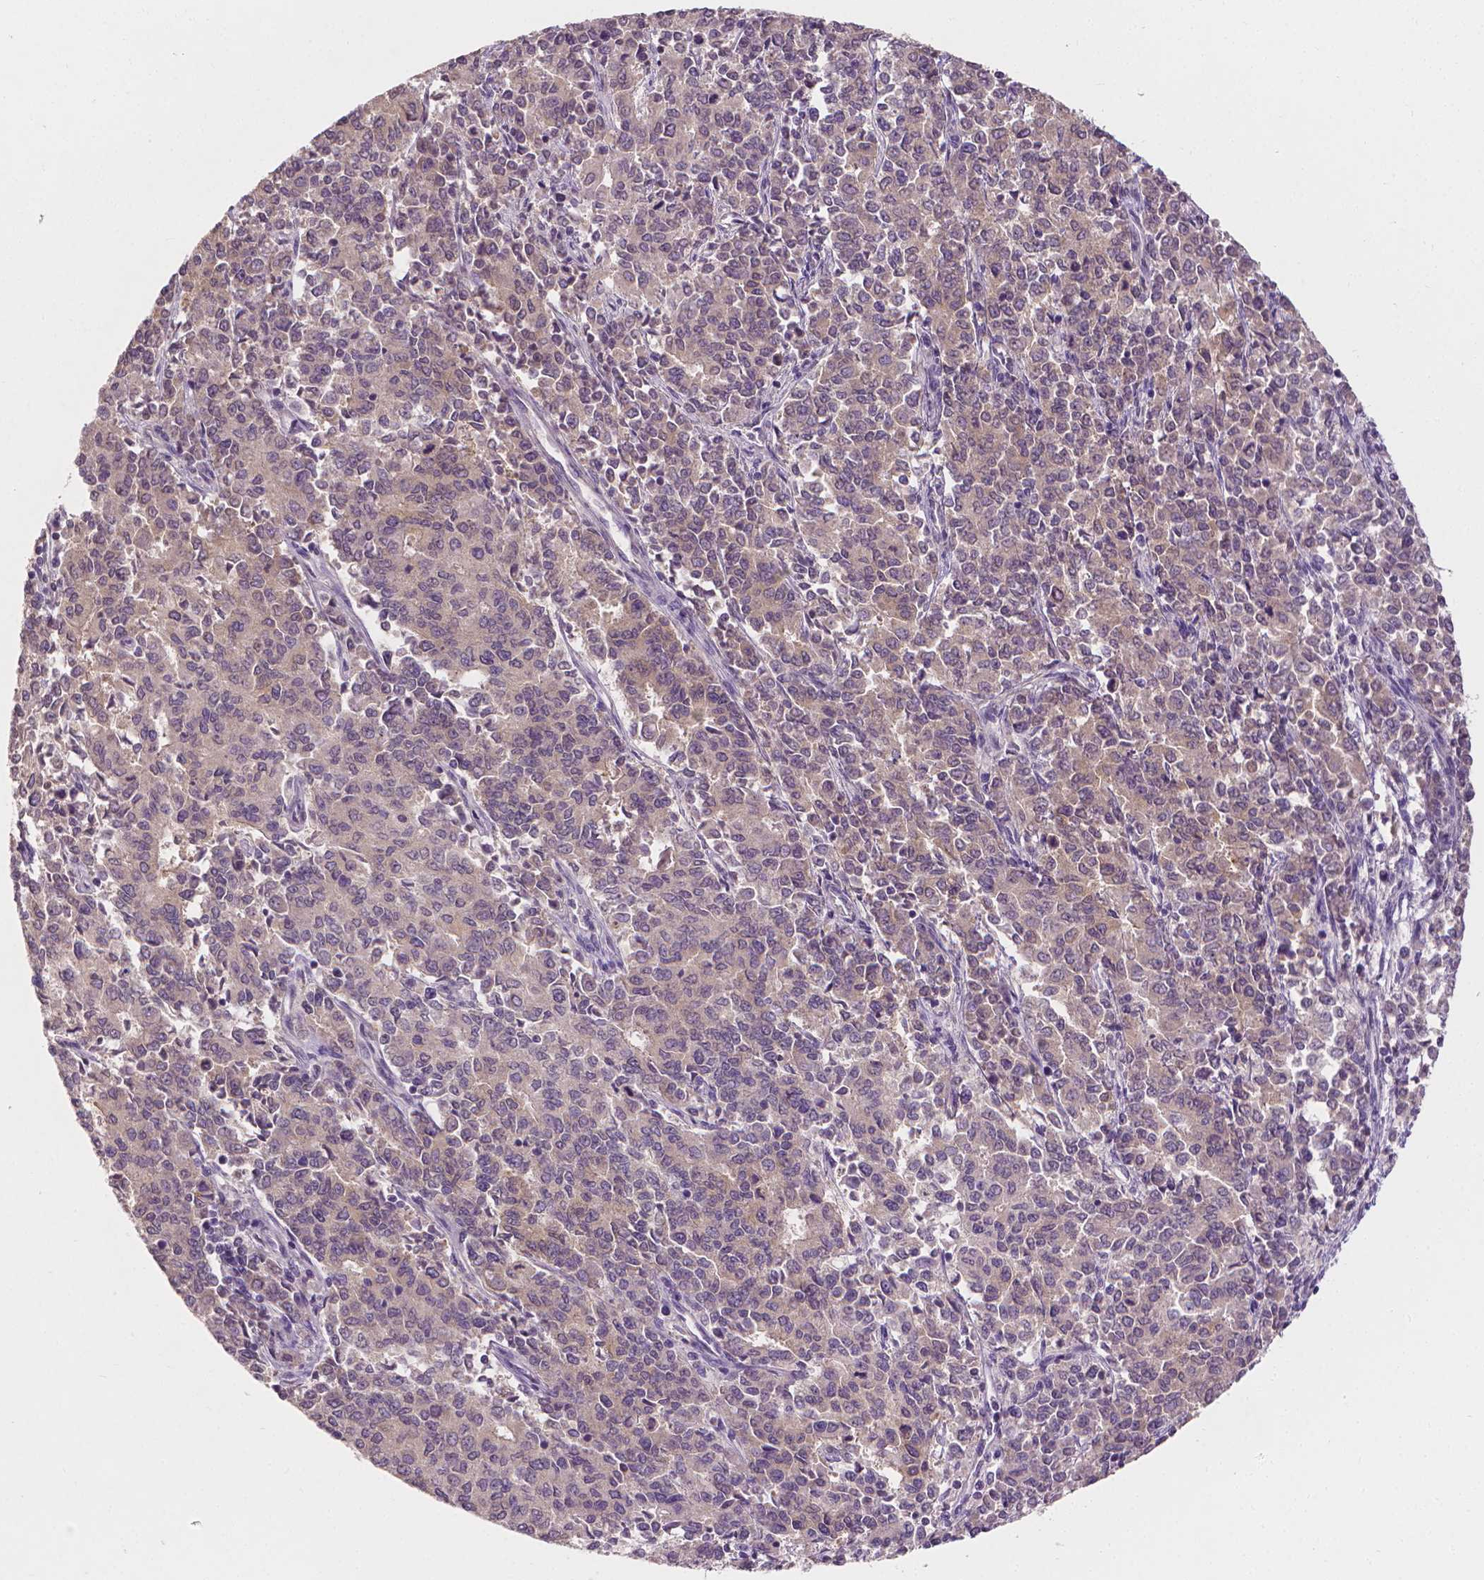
{"staining": {"intensity": "negative", "quantity": "none", "location": "none"}, "tissue": "endometrial cancer", "cell_type": "Tumor cells", "image_type": "cancer", "snomed": [{"axis": "morphology", "description": "Adenocarcinoma, NOS"}, {"axis": "topography", "description": "Endometrium"}], "caption": "Tumor cells are negative for protein expression in human endometrial adenocarcinoma.", "gene": "FASN", "patient": {"sex": "female", "age": 50}}